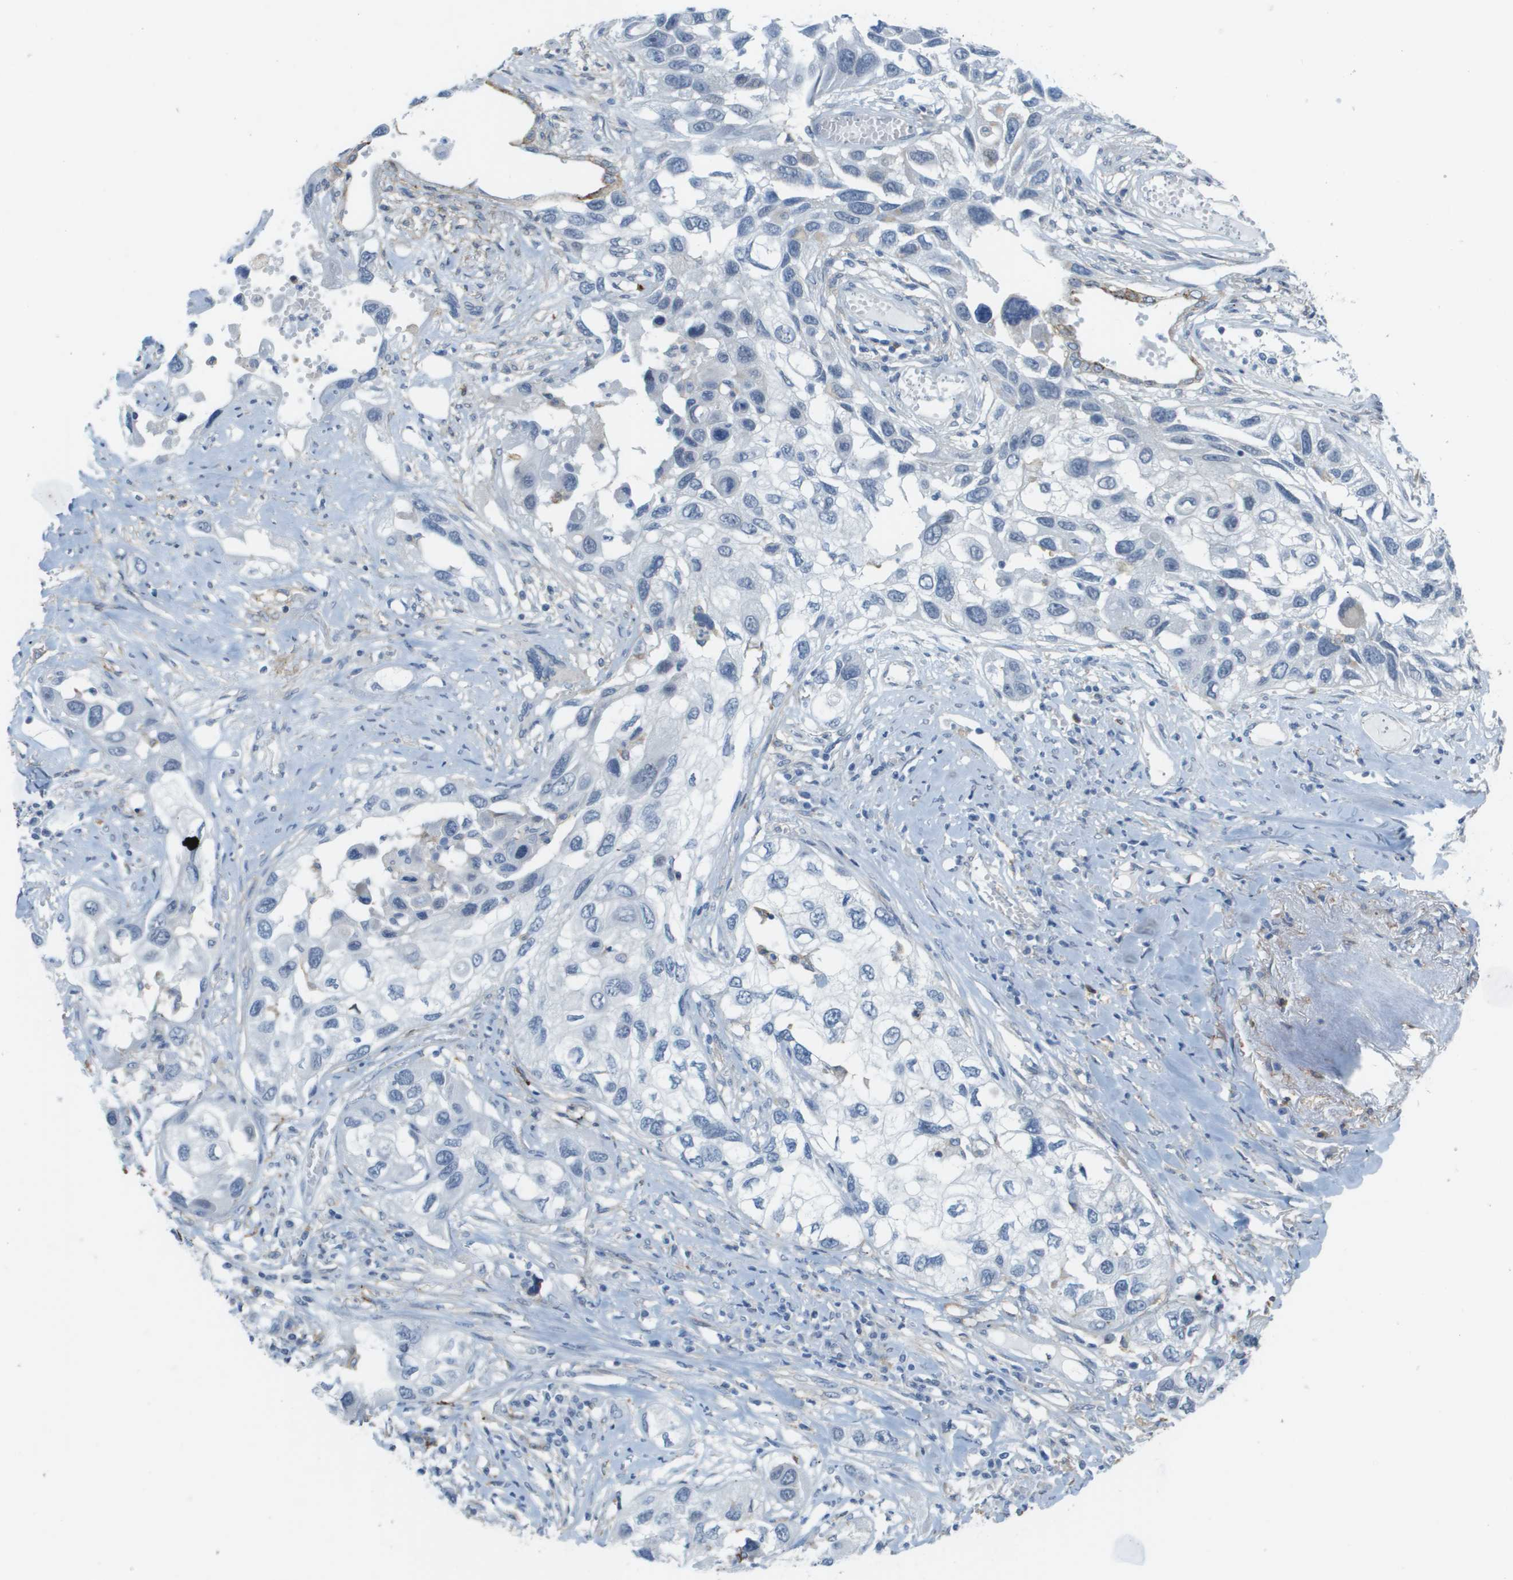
{"staining": {"intensity": "negative", "quantity": "none", "location": "none"}, "tissue": "lung cancer", "cell_type": "Tumor cells", "image_type": "cancer", "snomed": [{"axis": "morphology", "description": "Squamous cell carcinoma, NOS"}, {"axis": "topography", "description": "Lung"}], "caption": "IHC of human squamous cell carcinoma (lung) displays no positivity in tumor cells.", "gene": "ZBTB43", "patient": {"sex": "male", "age": 71}}